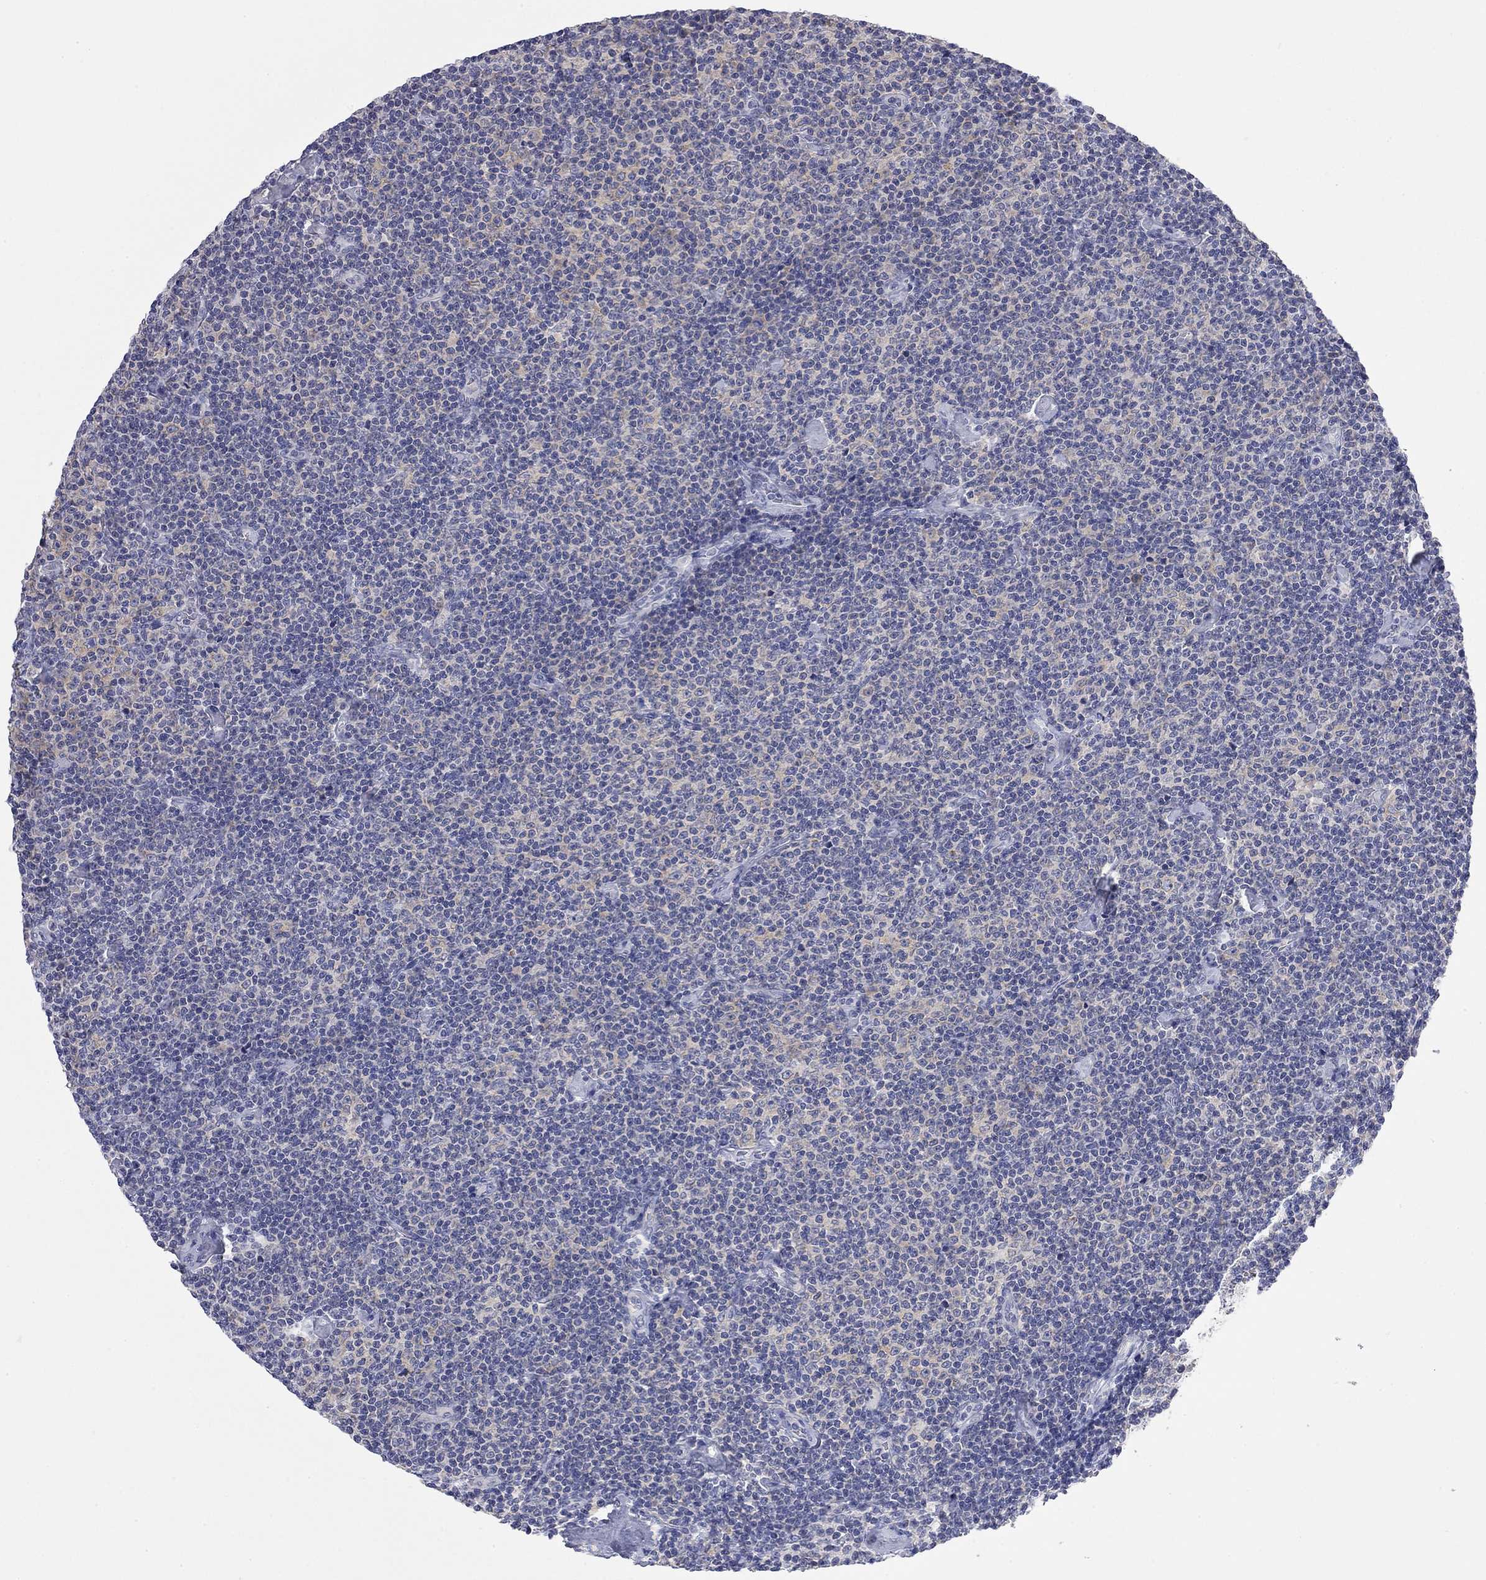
{"staining": {"intensity": "negative", "quantity": "none", "location": "none"}, "tissue": "lymphoma", "cell_type": "Tumor cells", "image_type": "cancer", "snomed": [{"axis": "morphology", "description": "Malignant lymphoma, non-Hodgkin's type, Low grade"}, {"axis": "topography", "description": "Lymph node"}], "caption": "The immunohistochemistry (IHC) histopathology image has no significant expression in tumor cells of lymphoma tissue.", "gene": "ABCB4", "patient": {"sex": "male", "age": 81}}